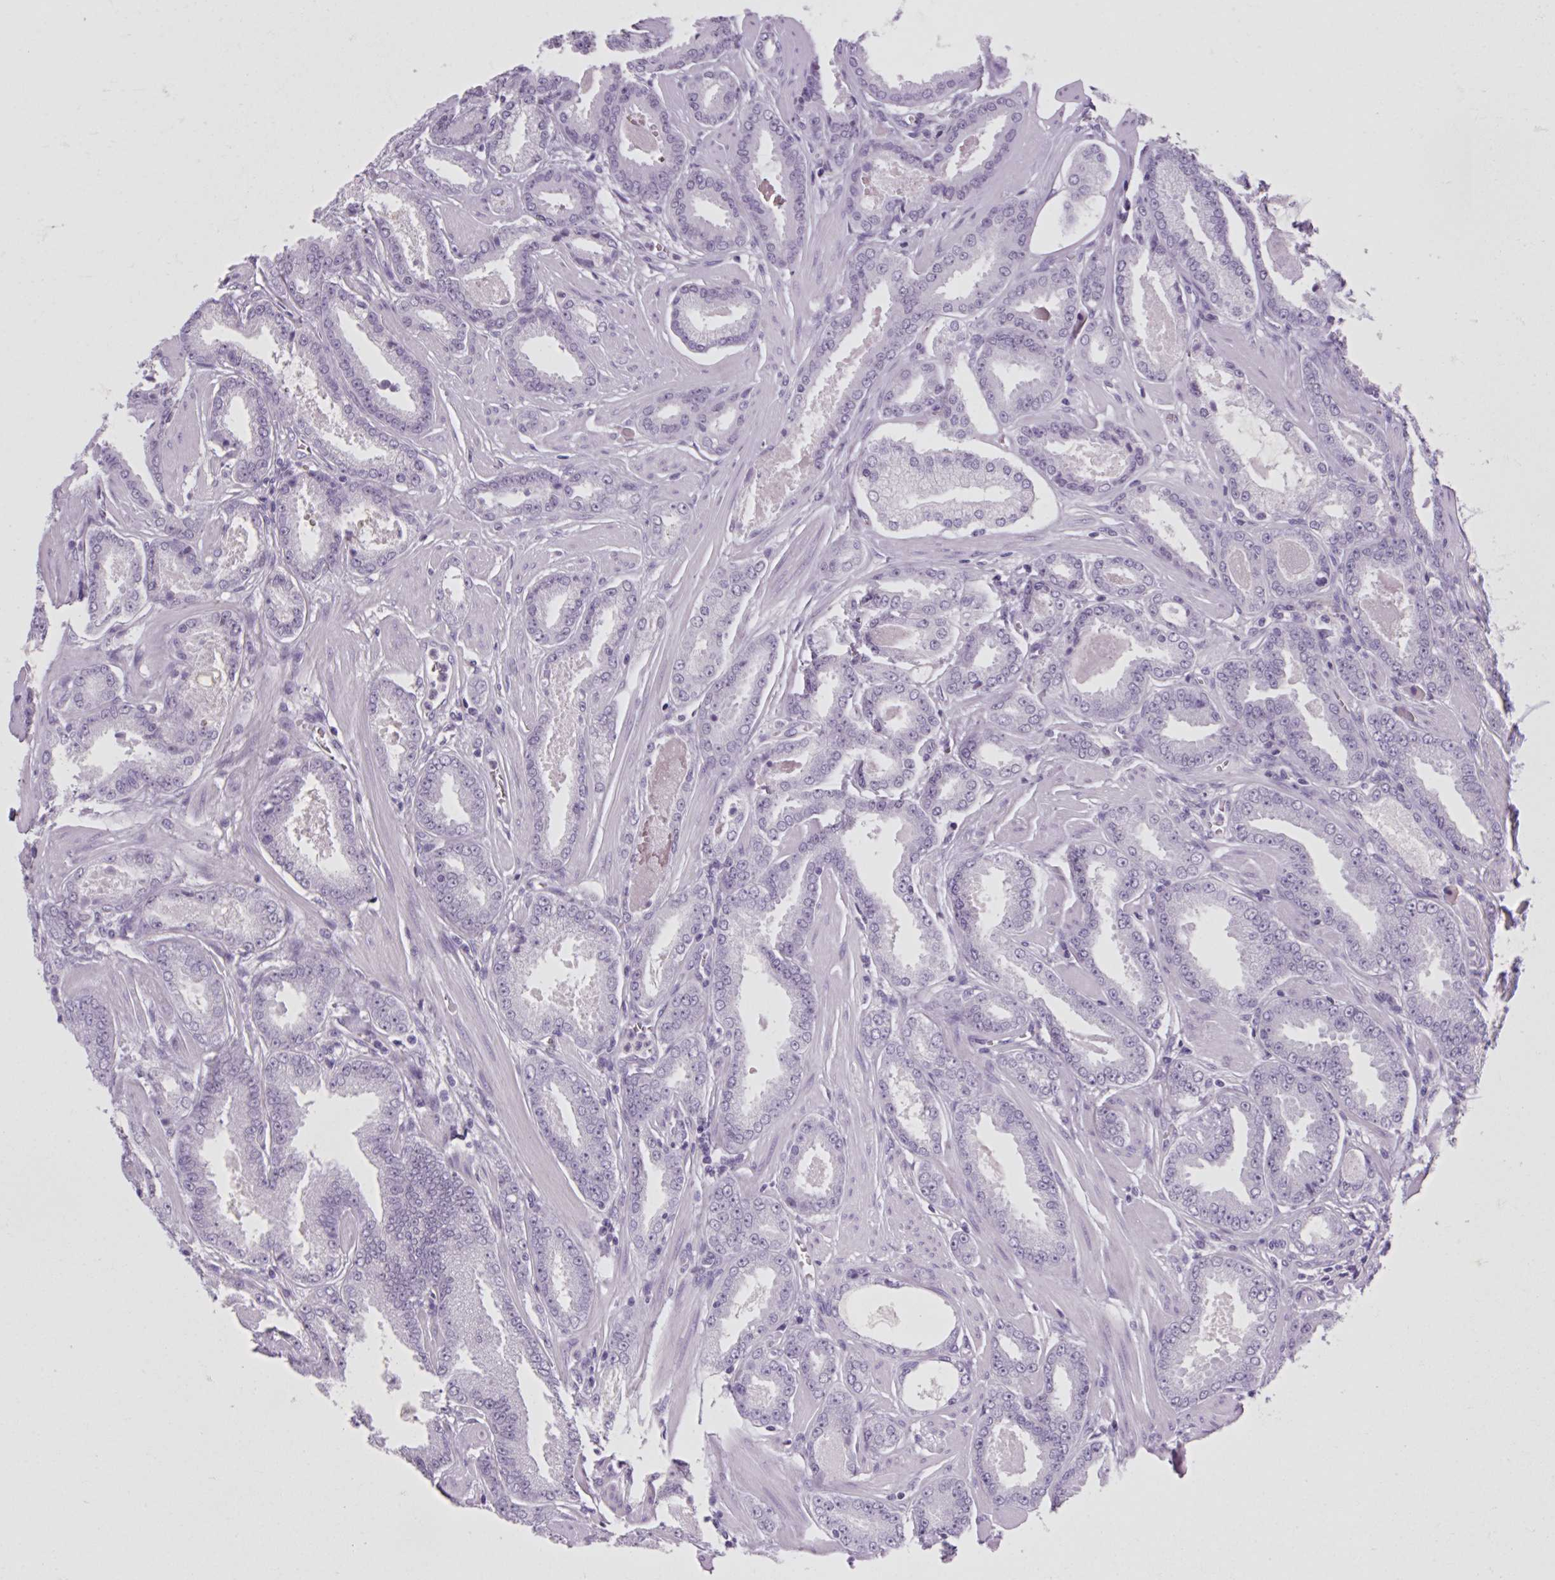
{"staining": {"intensity": "negative", "quantity": "none", "location": "none"}, "tissue": "prostate cancer", "cell_type": "Tumor cells", "image_type": "cancer", "snomed": [{"axis": "morphology", "description": "Adenocarcinoma, Low grade"}, {"axis": "topography", "description": "Prostate"}], "caption": "High magnification brightfield microscopy of adenocarcinoma (low-grade) (prostate) stained with DAB (brown) and counterstained with hematoxylin (blue): tumor cells show no significant expression.", "gene": "VPREB1", "patient": {"sex": "male", "age": 42}}